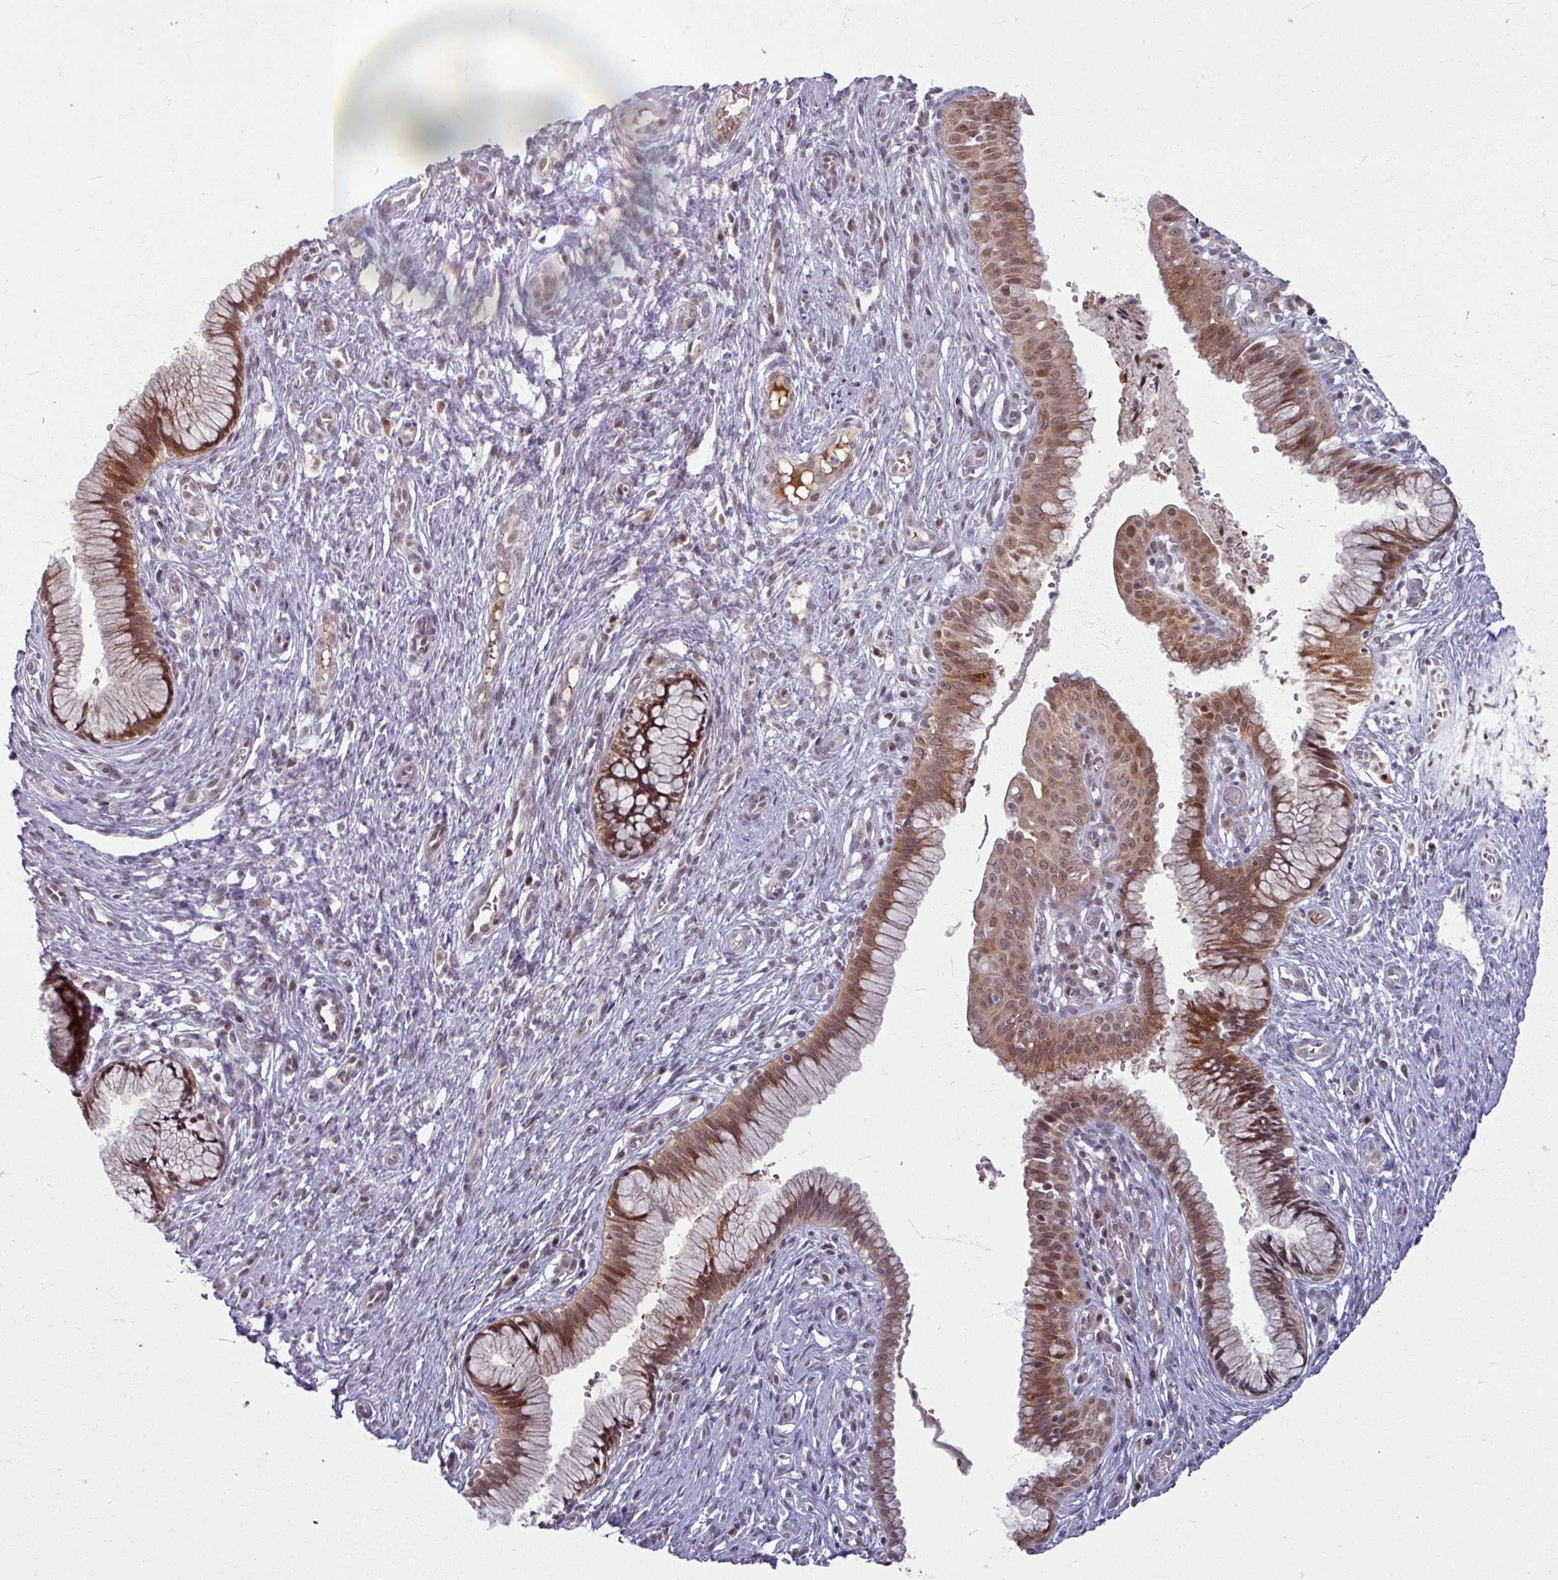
{"staining": {"intensity": "moderate", "quantity": ">75%", "location": "cytoplasmic/membranous,nuclear"}, "tissue": "cervix", "cell_type": "Glandular cells", "image_type": "normal", "snomed": [{"axis": "morphology", "description": "Normal tissue, NOS"}, {"axis": "topography", "description": "Cervix"}], "caption": "IHC photomicrograph of unremarkable cervix: human cervix stained using IHC shows medium levels of moderate protein expression localized specifically in the cytoplasmic/membranous,nuclear of glandular cells, appearing as a cytoplasmic/membranous,nuclear brown color.", "gene": "KLC3", "patient": {"sex": "female", "age": 36}}